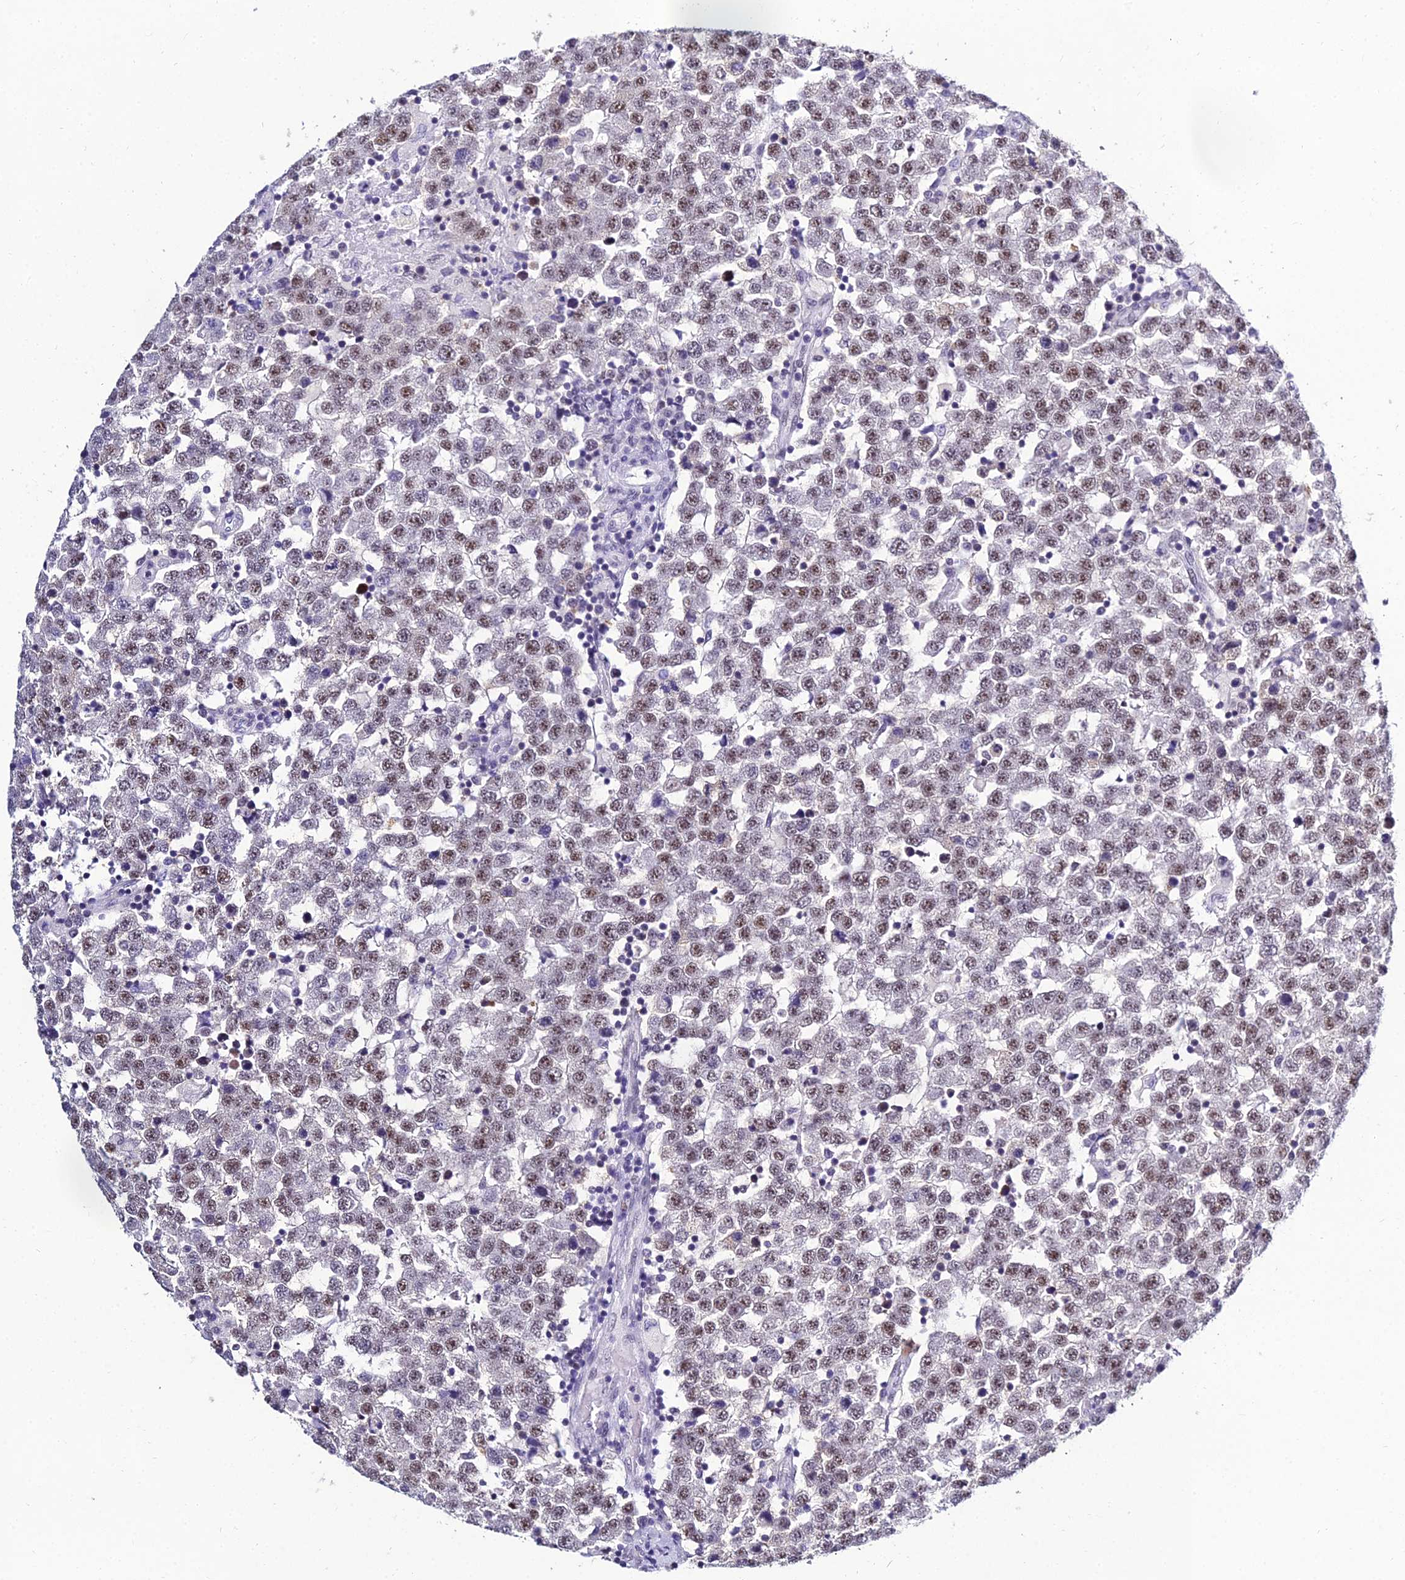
{"staining": {"intensity": "moderate", "quantity": "25%-75%", "location": "nuclear"}, "tissue": "testis cancer", "cell_type": "Tumor cells", "image_type": "cancer", "snomed": [{"axis": "morphology", "description": "Seminoma, NOS"}, {"axis": "topography", "description": "Testis"}], "caption": "About 25%-75% of tumor cells in human testis seminoma exhibit moderate nuclear protein positivity as visualized by brown immunohistochemical staining.", "gene": "PPP4R2", "patient": {"sex": "male", "age": 34}}